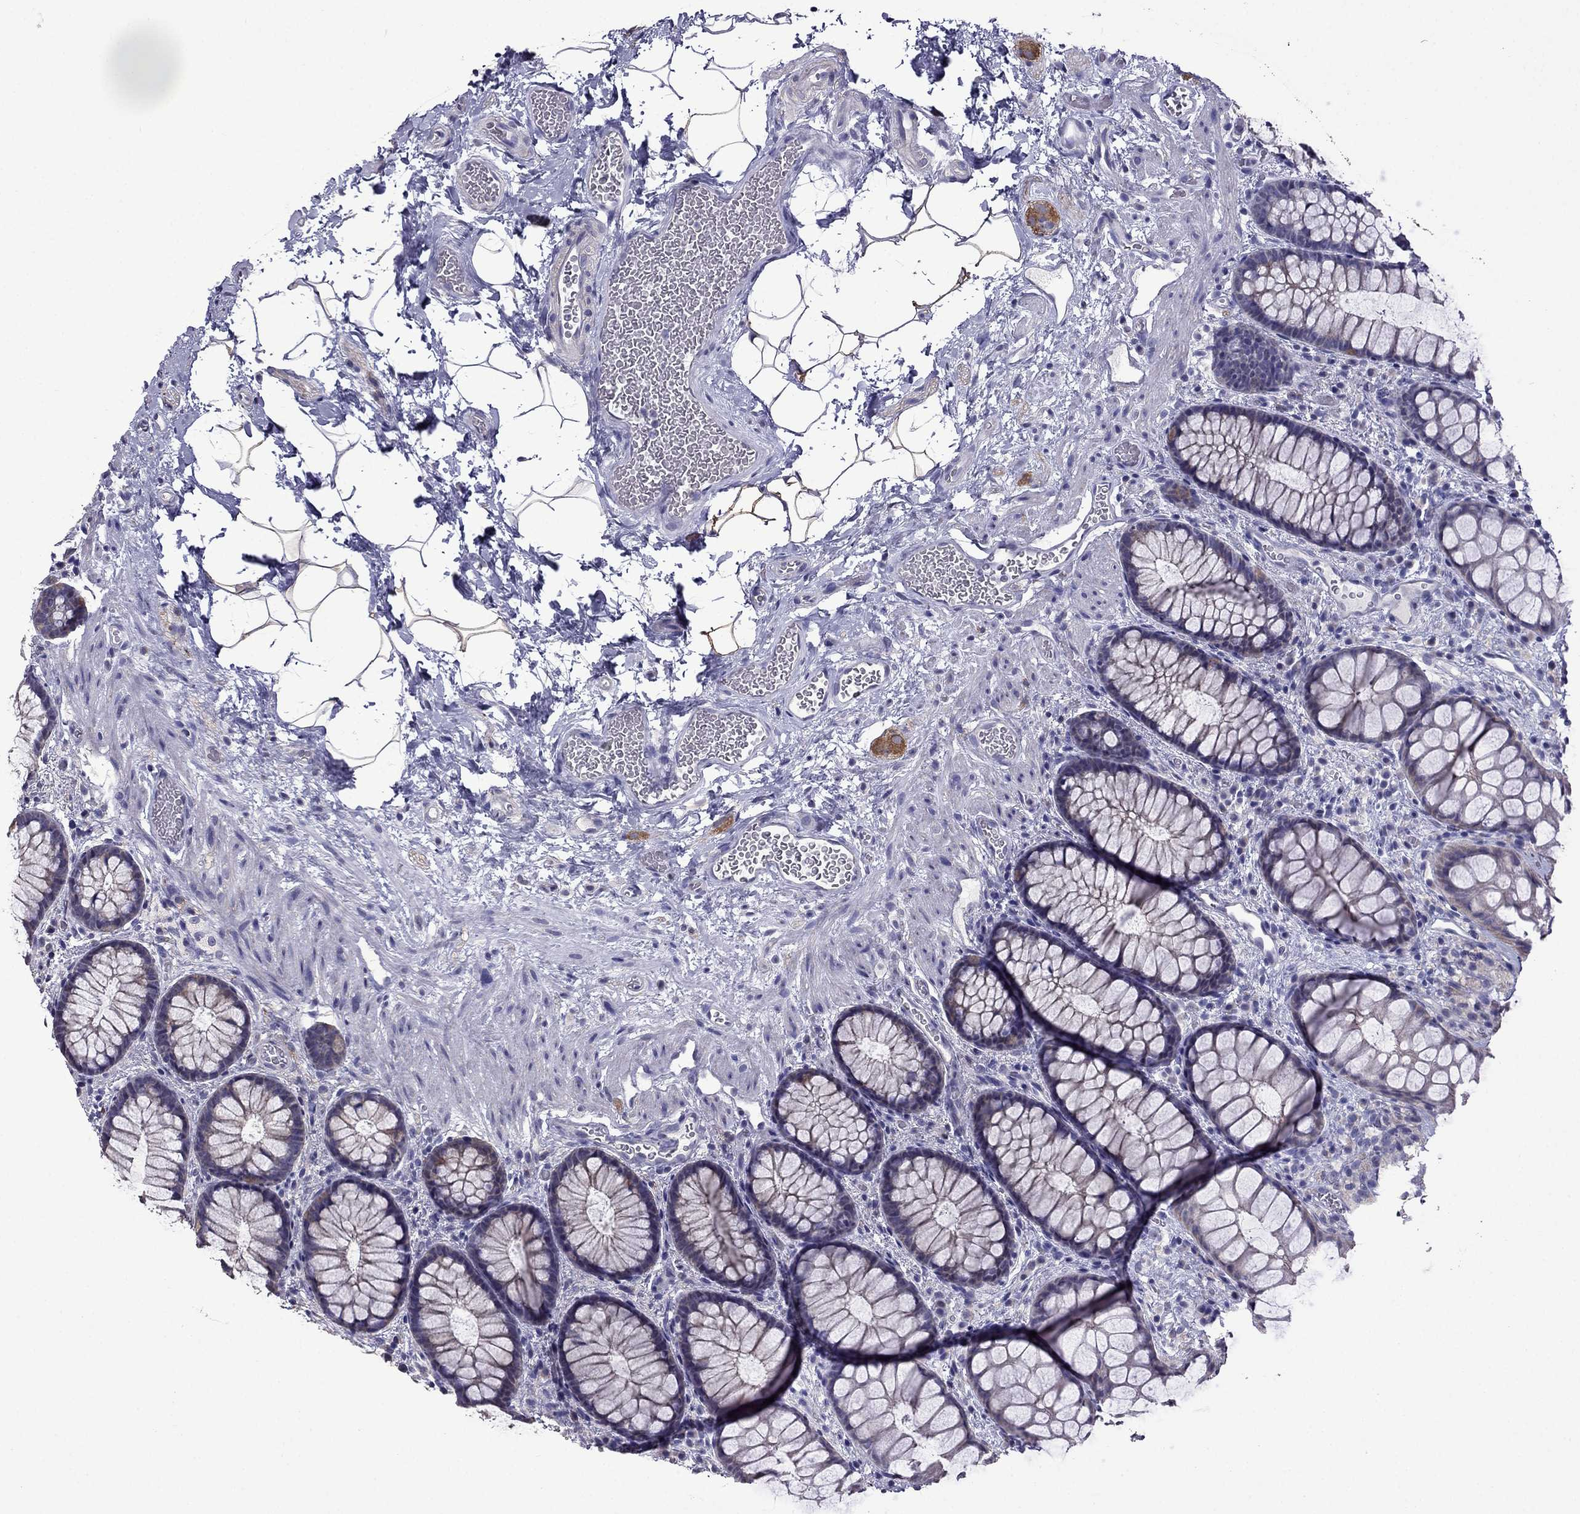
{"staining": {"intensity": "moderate", "quantity": "<25%", "location": "cytoplasmic/membranous"}, "tissue": "rectum", "cell_type": "Glandular cells", "image_type": "normal", "snomed": [{"axis": "morphology", "description": "Normal tissue, NOS"}, {"axis": "topography", "description": "Rectum"}], "caption": "Protein analysis of unremarkable rectum exhibits moderate cytoplasmic/membranous expression in approximately <25% of glandular cells.", "gene": "AK5", "patient": {"sex": "female", "age": 62}}